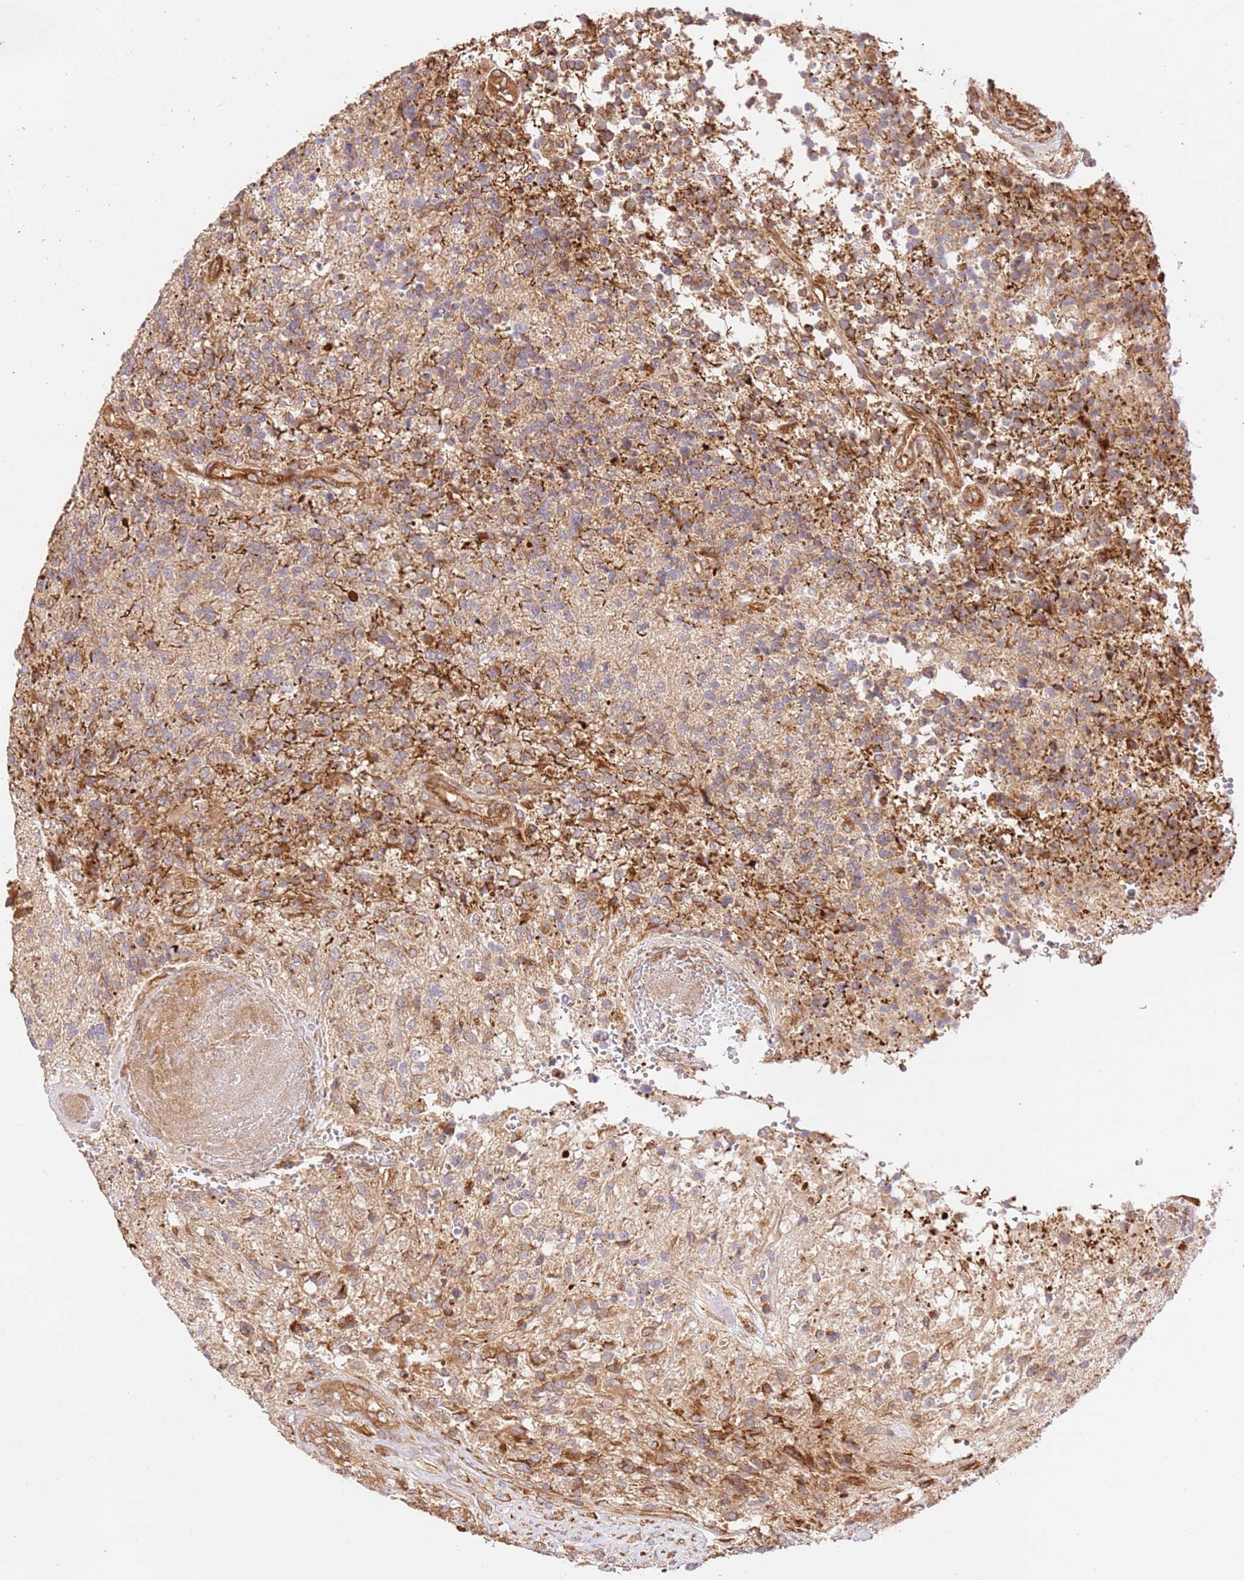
{"staining": {"intensity": "moderate", "quantity": ">75%", "location": "cytoplasmic/membranous"}, "tissue": "glioma", "cell_type": "Tumor cells", "image_type": "cancer", "snomed": [{"axis": "morphology", "description": "Glioma, malignant, High grade"}, {"axis": "topography", "description": "Brain"}], "caption": "Tumor cells demonstrate medium levels of moderate cytoplasmic/membranous positivity in about >75% of cells in human malignant high-grade glioma. The protein of interest is shown in brown color, while the nuclei are stained blue.", "gene": "ZBTB39", "patient": {"sex": "male", "age": 56}}